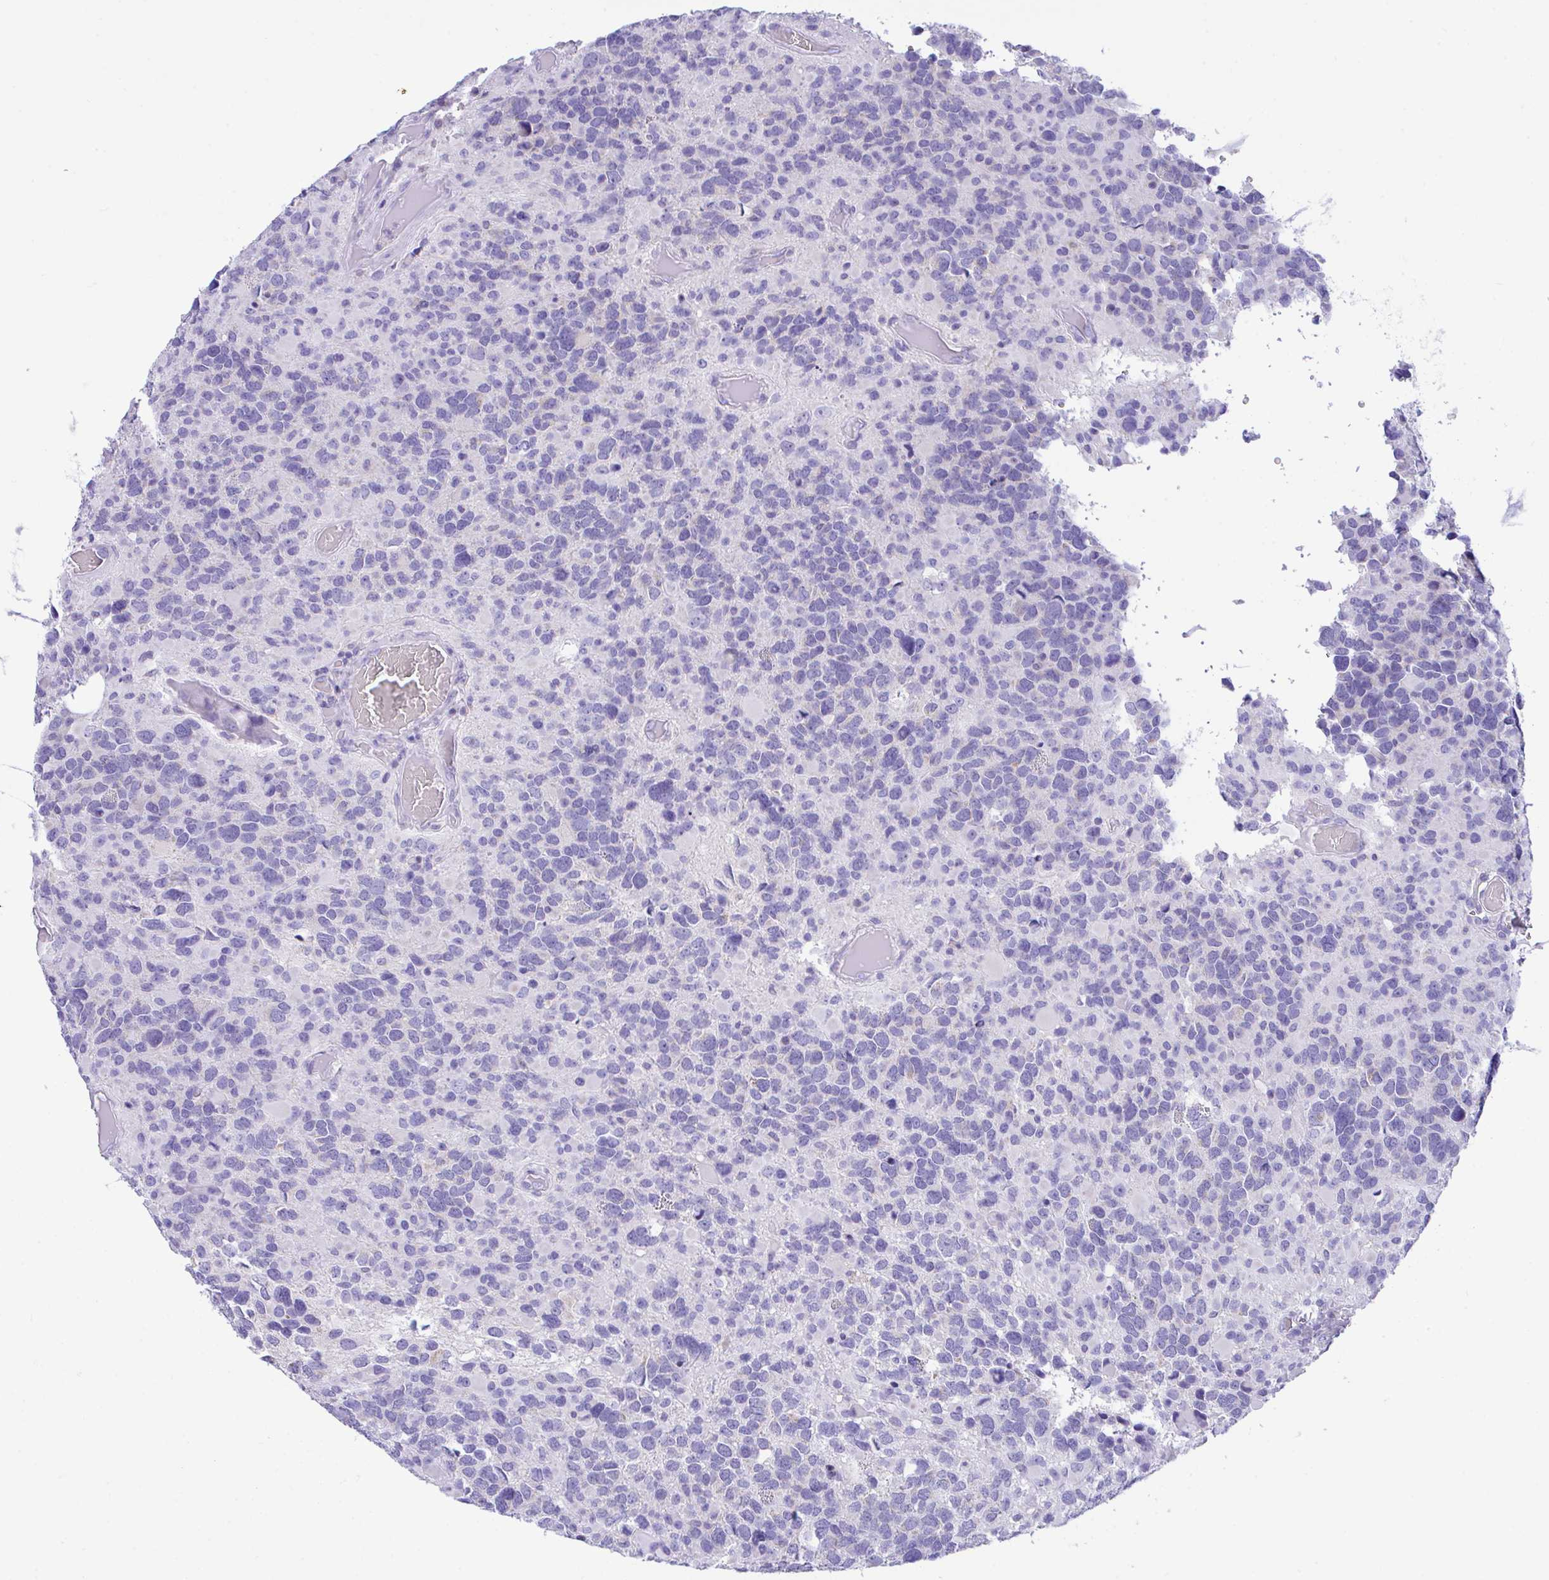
{"staining": {"intensity": "negative", "quantity": "none", "location": "none"}, "tissue": "glioma", "cell_type": "Tumor cells", "image_type": "cancer", "snomed": [{"axis": "morphology", "description": "Glioma, malignant, High grade"}, {"axis": "topography", "description": "Brain"}], "caption": "Immunohistochemistry micrograph of neoplastic tissue: malignant glioma (high-grade) stained with DAB demonstrates no significant protein expression in tumor cells.", "gene": "NLRP8", "patient": {"sex": "female", "age": 40}}